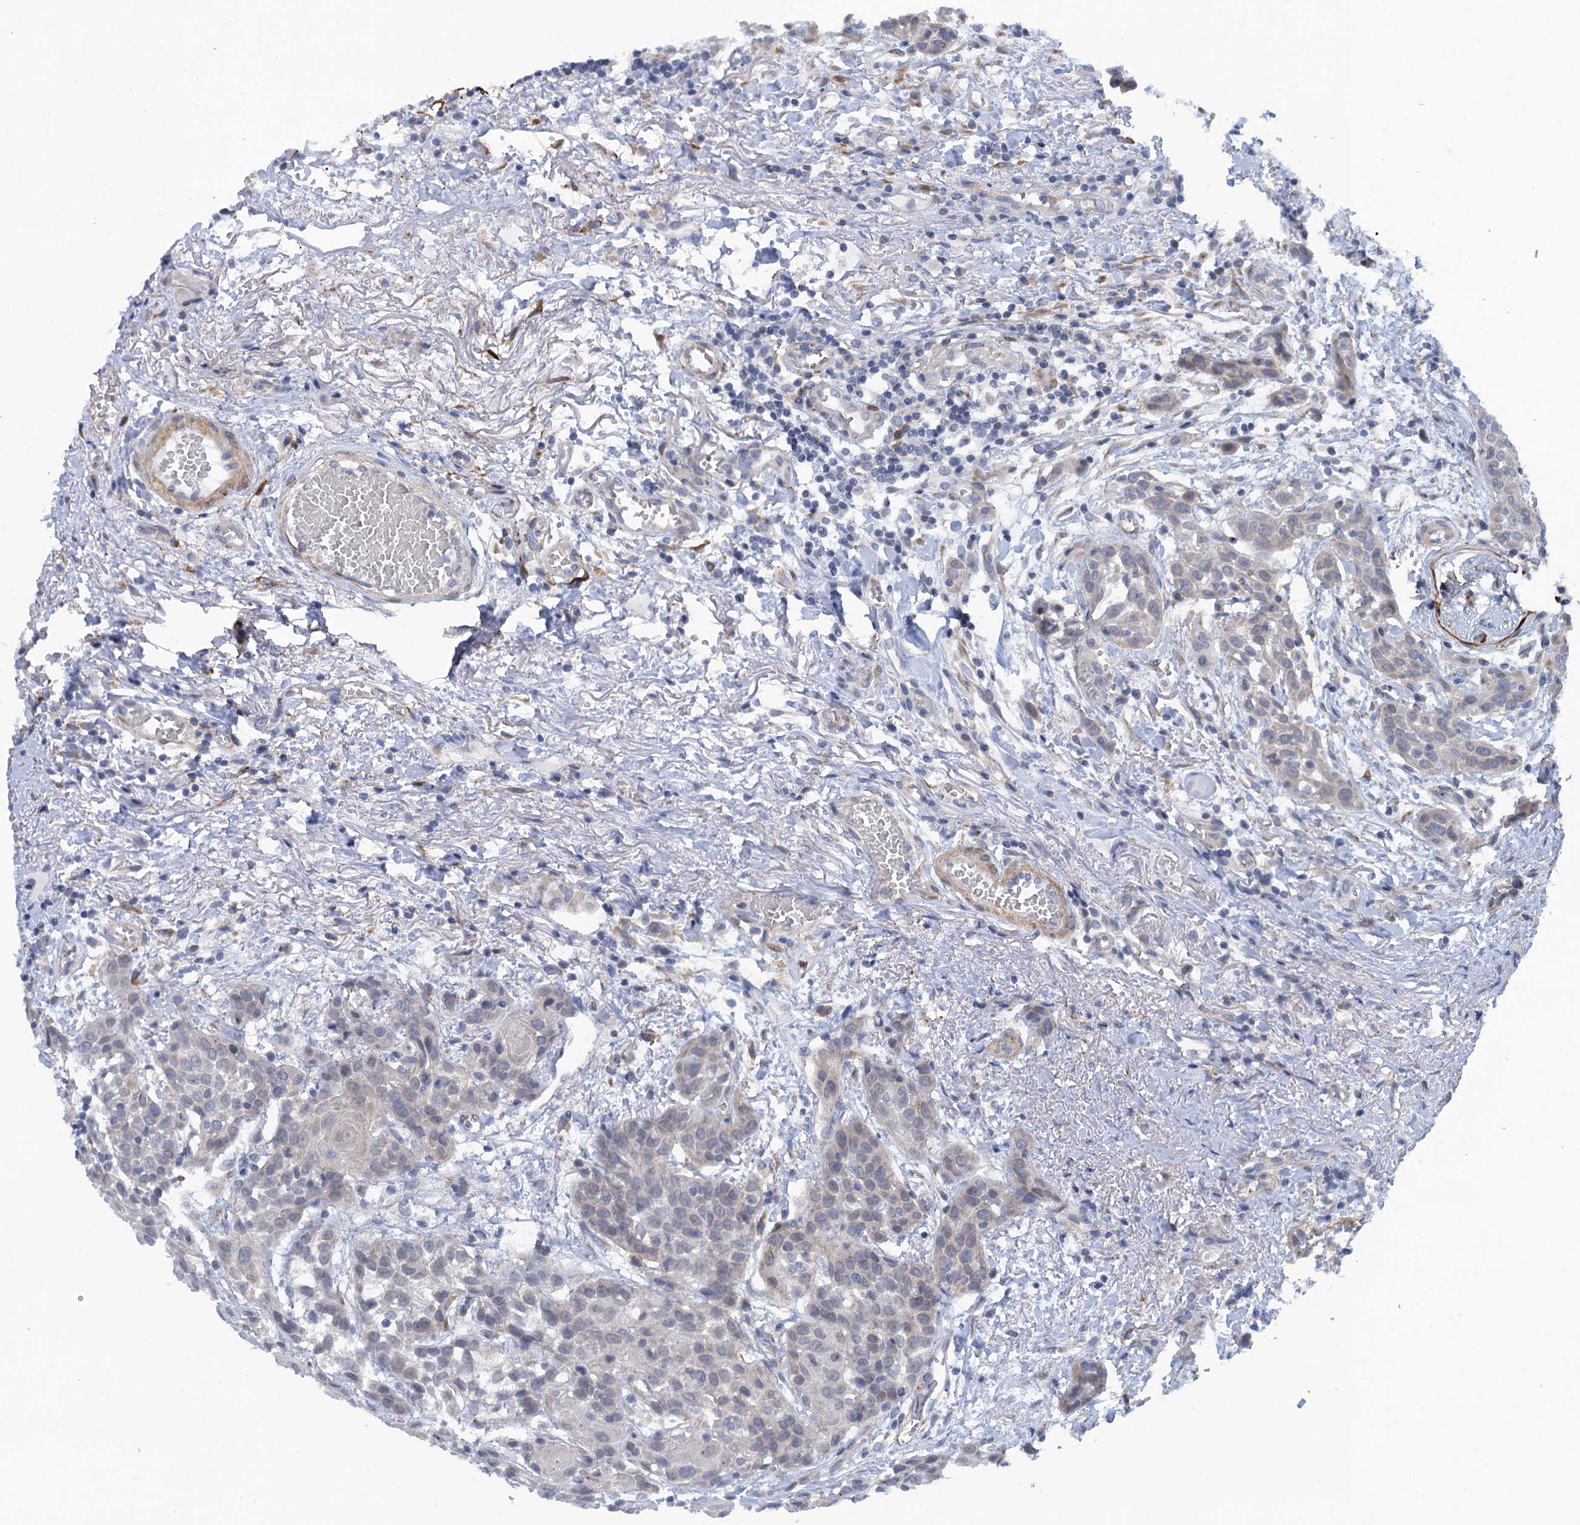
{"staining": {"intensity": "negative", "quantity": "none", "location": "none"}, "tissue": "head and neck cancer", "cell_type": "Tumor cells", "image_type": "cancer", "snomed": [{"axis": "morphology", "description": "Squamous cell carcinoma, NOS"}, {"axis": "topography", "description": "Oral tissue"}, {"axis": "topography", "description": "Head-Neck"}], "caption": "High magnification brightfield microscopy of head and neck cancer (squamous cell carcinoma) stained with DAB (brown) and counterstained with hematoxylin (blue): tumor cells show no significant staining.", "gene": "POGLUT3", "patient": {"sex": "female", "age": 50}}